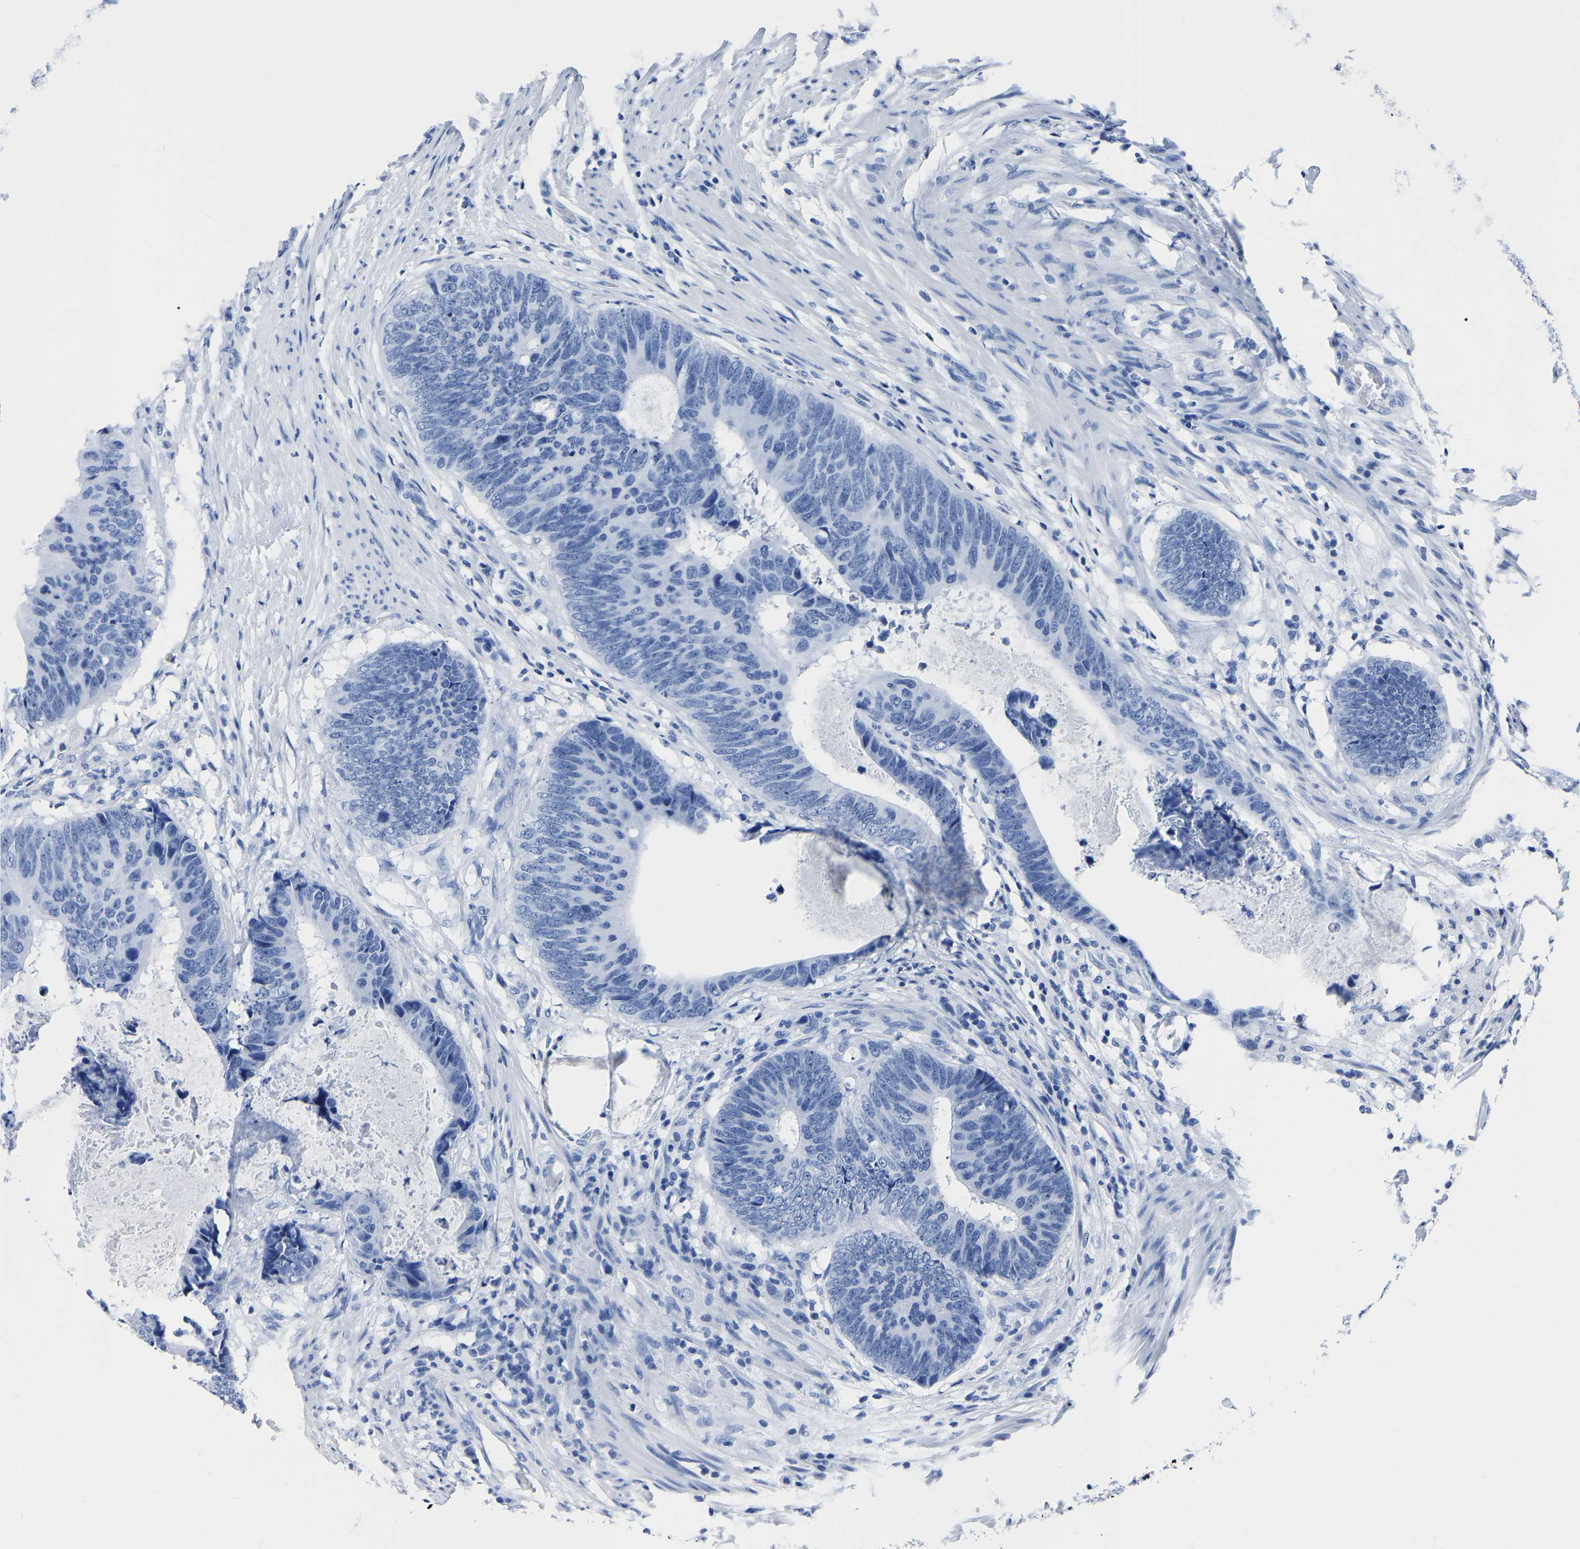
{"staining": {"intensity": "negative", "quantity": "none", "location": "none"}, "tissue": "colorectal cancer", "cell_type": "Tumor cells", "image_type": "cancer", "snomed": [{"axis": "morphology", "description": "Adenocarcinoma, NOS"}, {"axis": "topography", "description": "Colon"}], "caption": "There is no significant expression in tumor cells of colorectal cancer.", "gene": "IMPG2", "patient": {"sex": "male", "age": 56}}